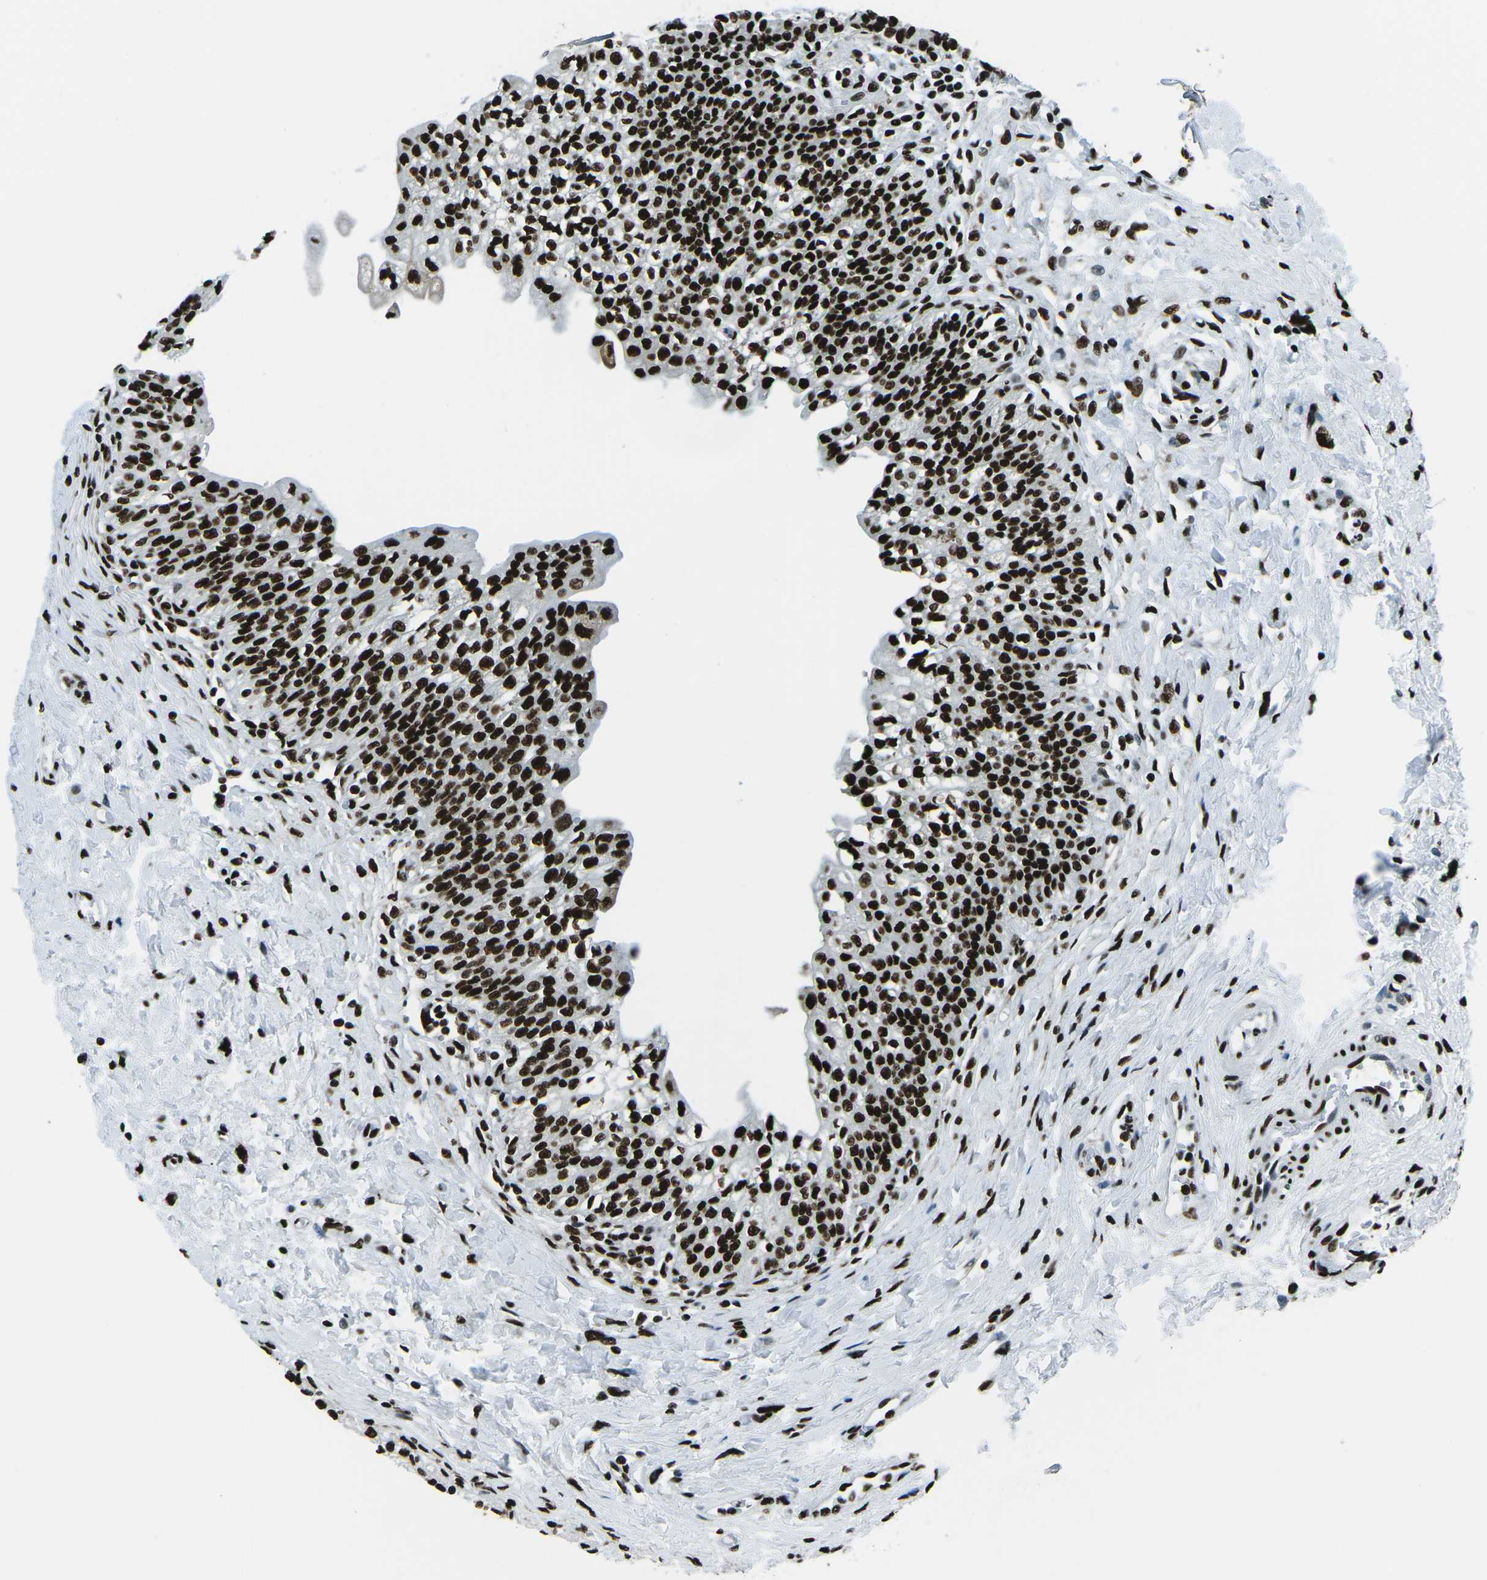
{"staining": {"intensity": "strong", "quantity": ">75%", "location": "nuclear"}, "tissue": "urinary bladder", "cell_type": "Urothelial cells", "image_type": "normal", "snomed": [{"axis": "morphology", "description": "Normal tissue, NOS"}, {"axis": "topography", "description": "Urinary bladder"}], "caption": "Strong nuclear staining is seen in approximately >75% of urothelial cells in benign urinary bladder. (DAB (3,3'-diaminobenzidine) = brown stain, brightfield microscopy at high magnification).", "gene": "HNRNPL", "patient": {"sex": "male", "age": 55}}